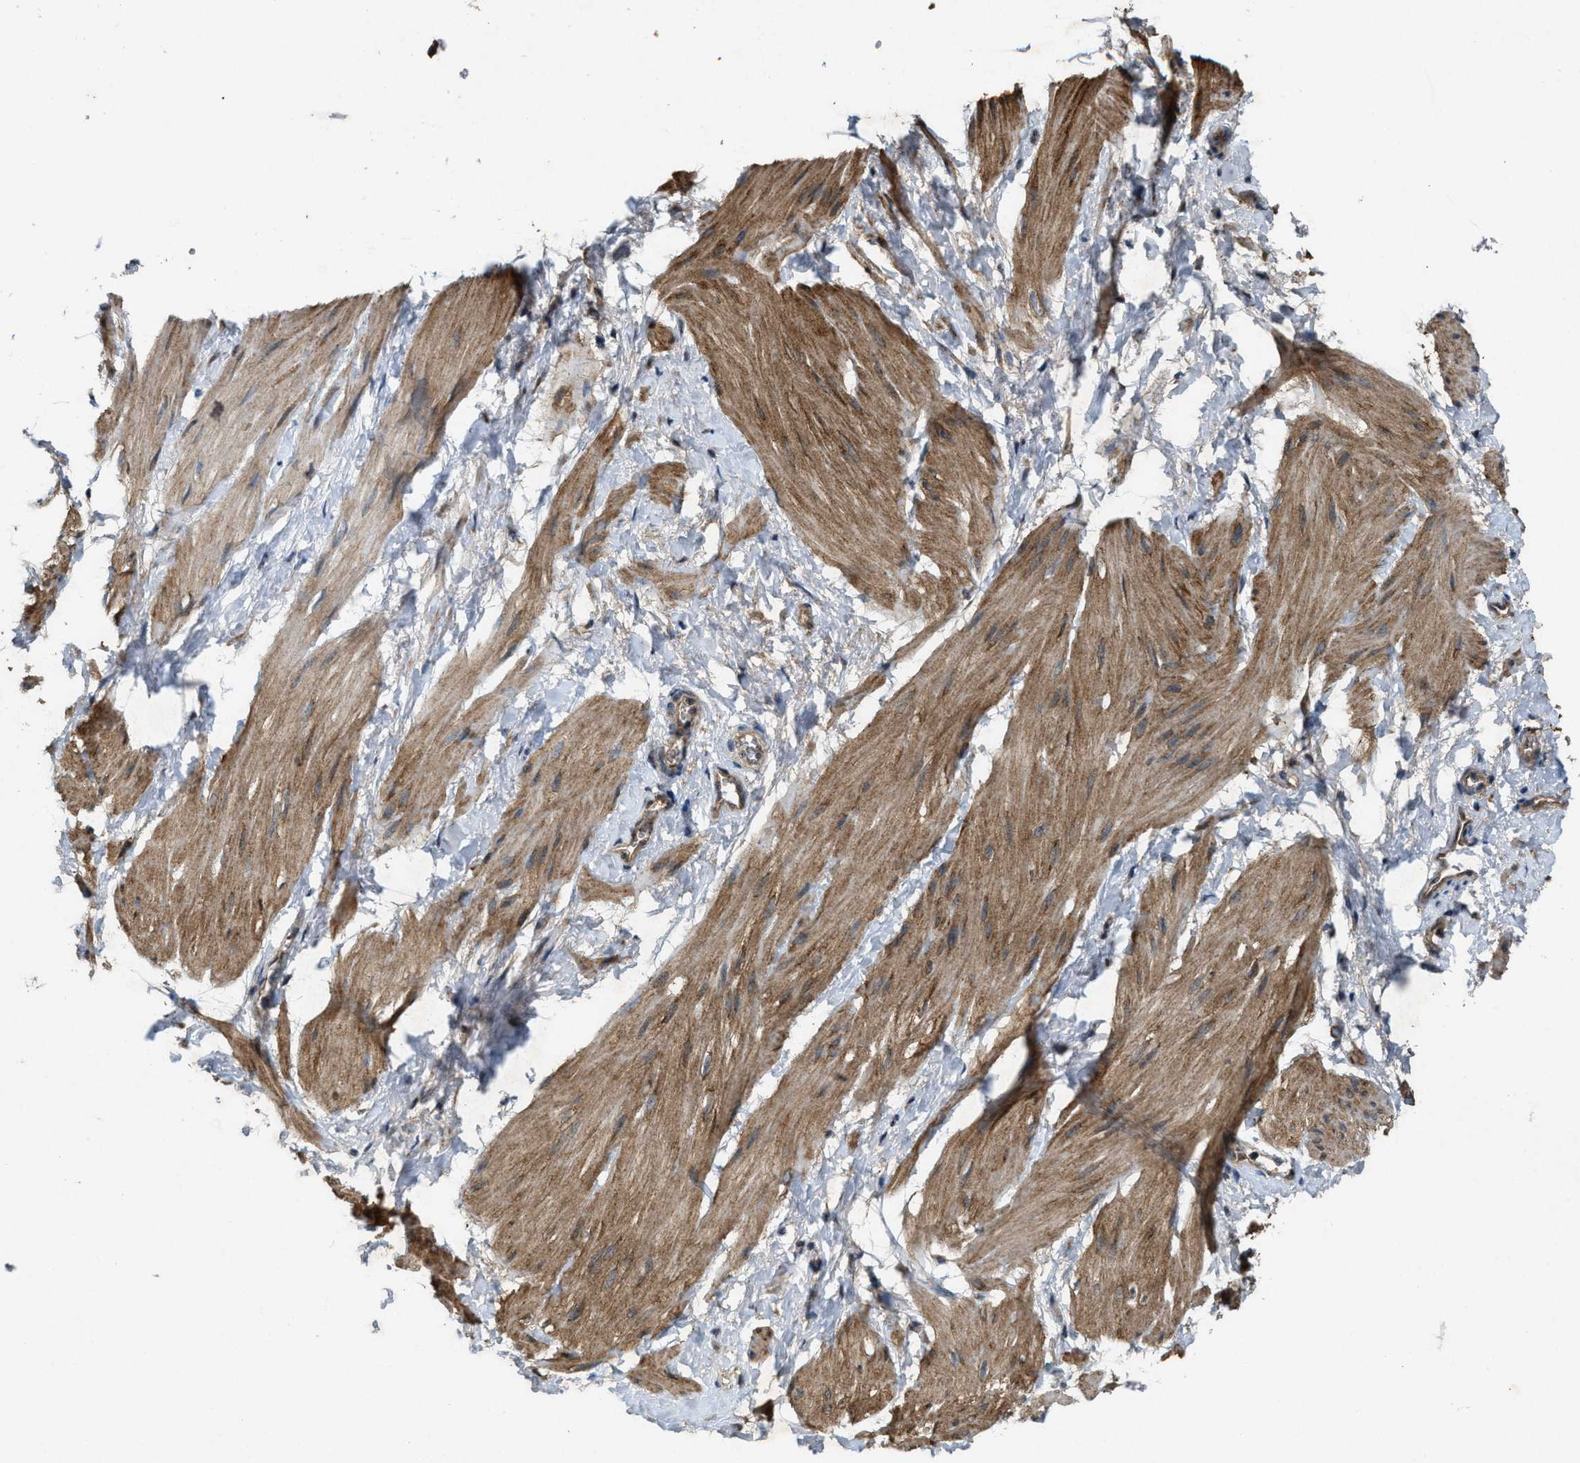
{"staining": {"intensity": "moderate", "quantity": ">75%", "location": "cytoplasmic/membranous"}, "tissue": "smooth muscle", "cell_type": "Smooth muscle cells", "image_type": "normal", "snomed": [{"axis": "morphology", "description": "Normal tissue, NOS"}, {"axis": "topography", "description": "Smooth muscle"}], "caption": "About >75% of smooth muscle cells in benign smooth muscle exhibit moderate cytoplasmic/membranous protein positivity as visualized by brown immunohistochemical staining.", "gene": "PDP2", "patient": {"sex": "male", "age": 16}}